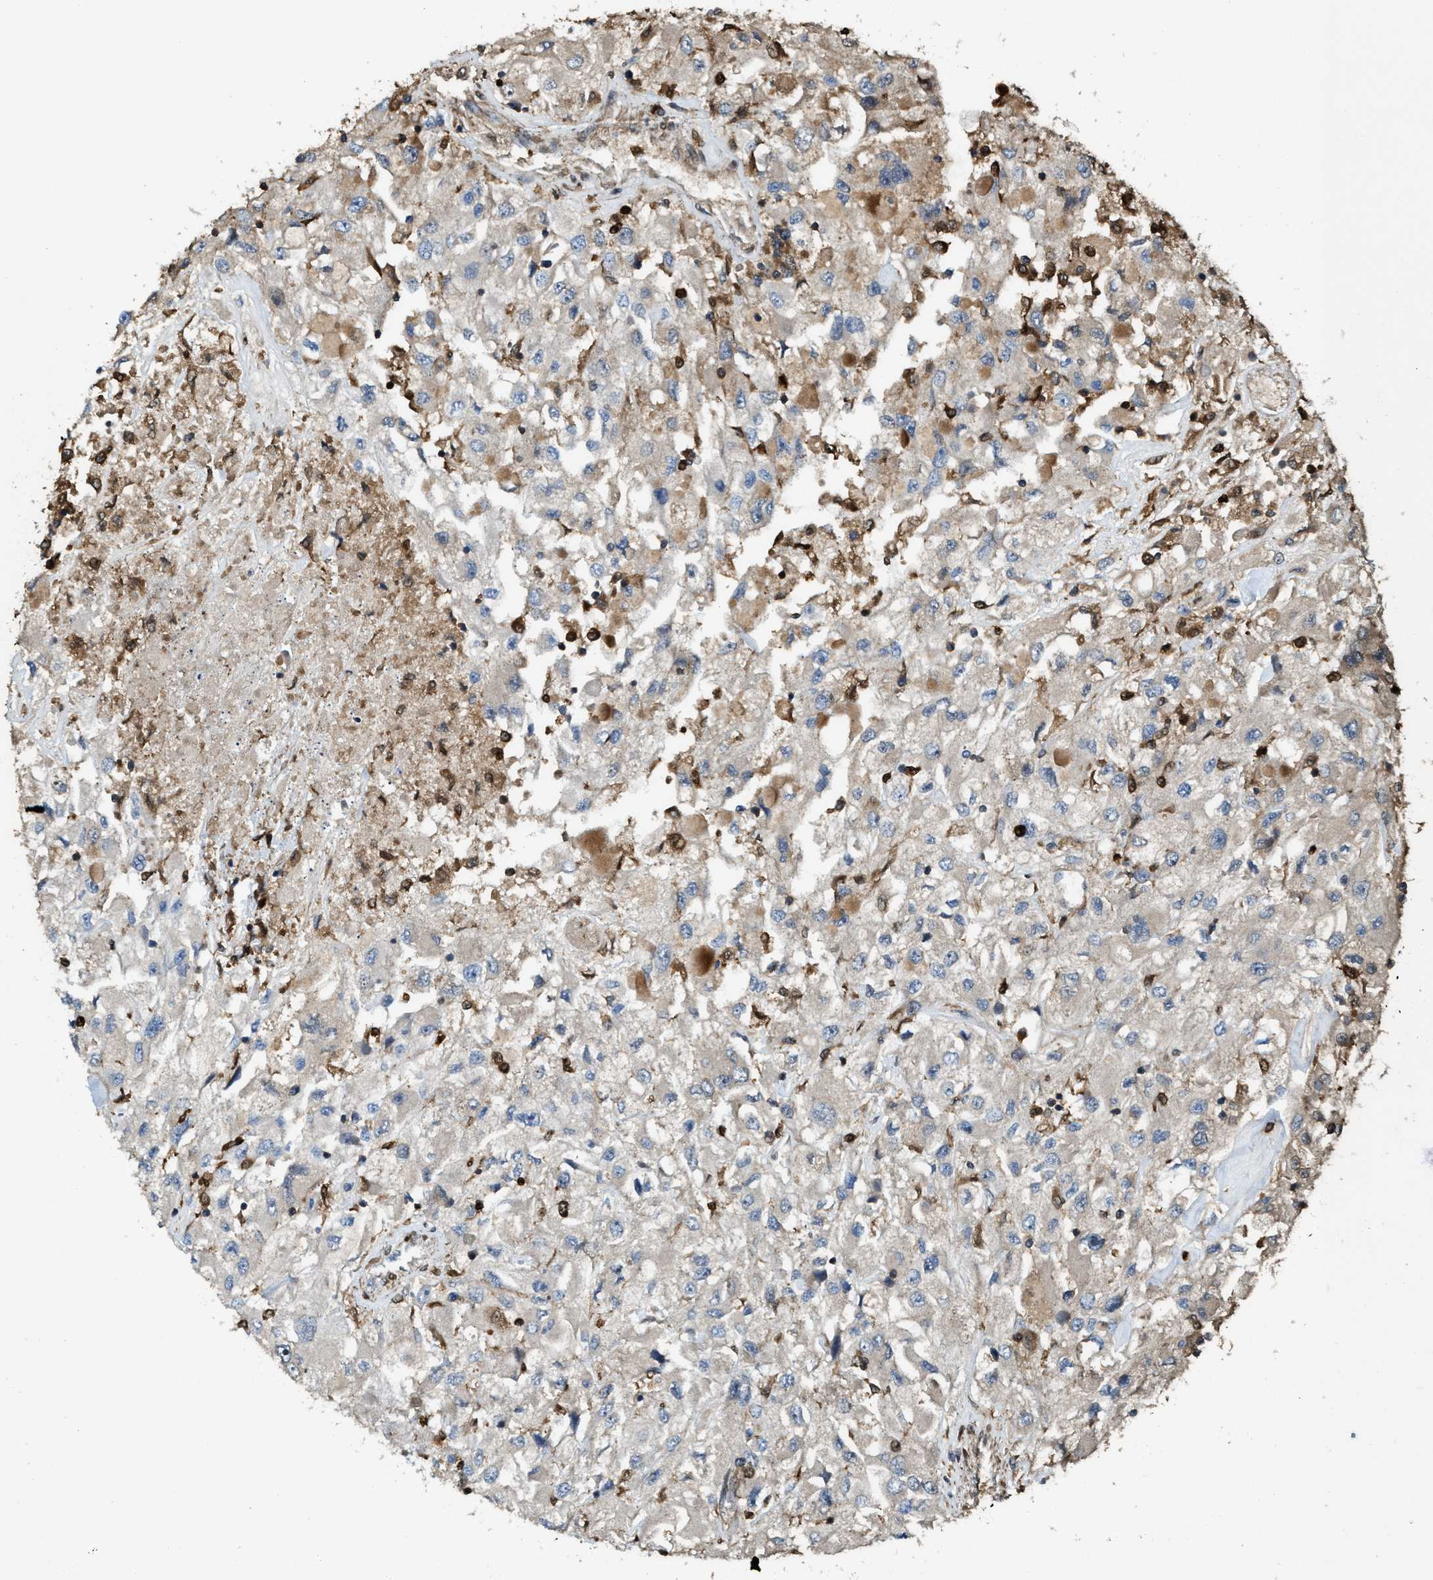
{"staining": {"intensity": "weak", "quantity": "<25%", "location": "cytoplasmic/membranous"}, "tissue": "renal cancer", "cell_type": "Tumor cells", "image_type": "cancer", "snomed": [{"axis": "morphology", "description": "Adenocarcinoma, NOS"}, {"axis": "topography", "description": "Kidney"}], "caption": "Renal cancer was stained to show a protein in brown. There is no significant expression in tumor cells.", "gene": "SERPINB5", "patient": {"sex": "female", "age": 52}}